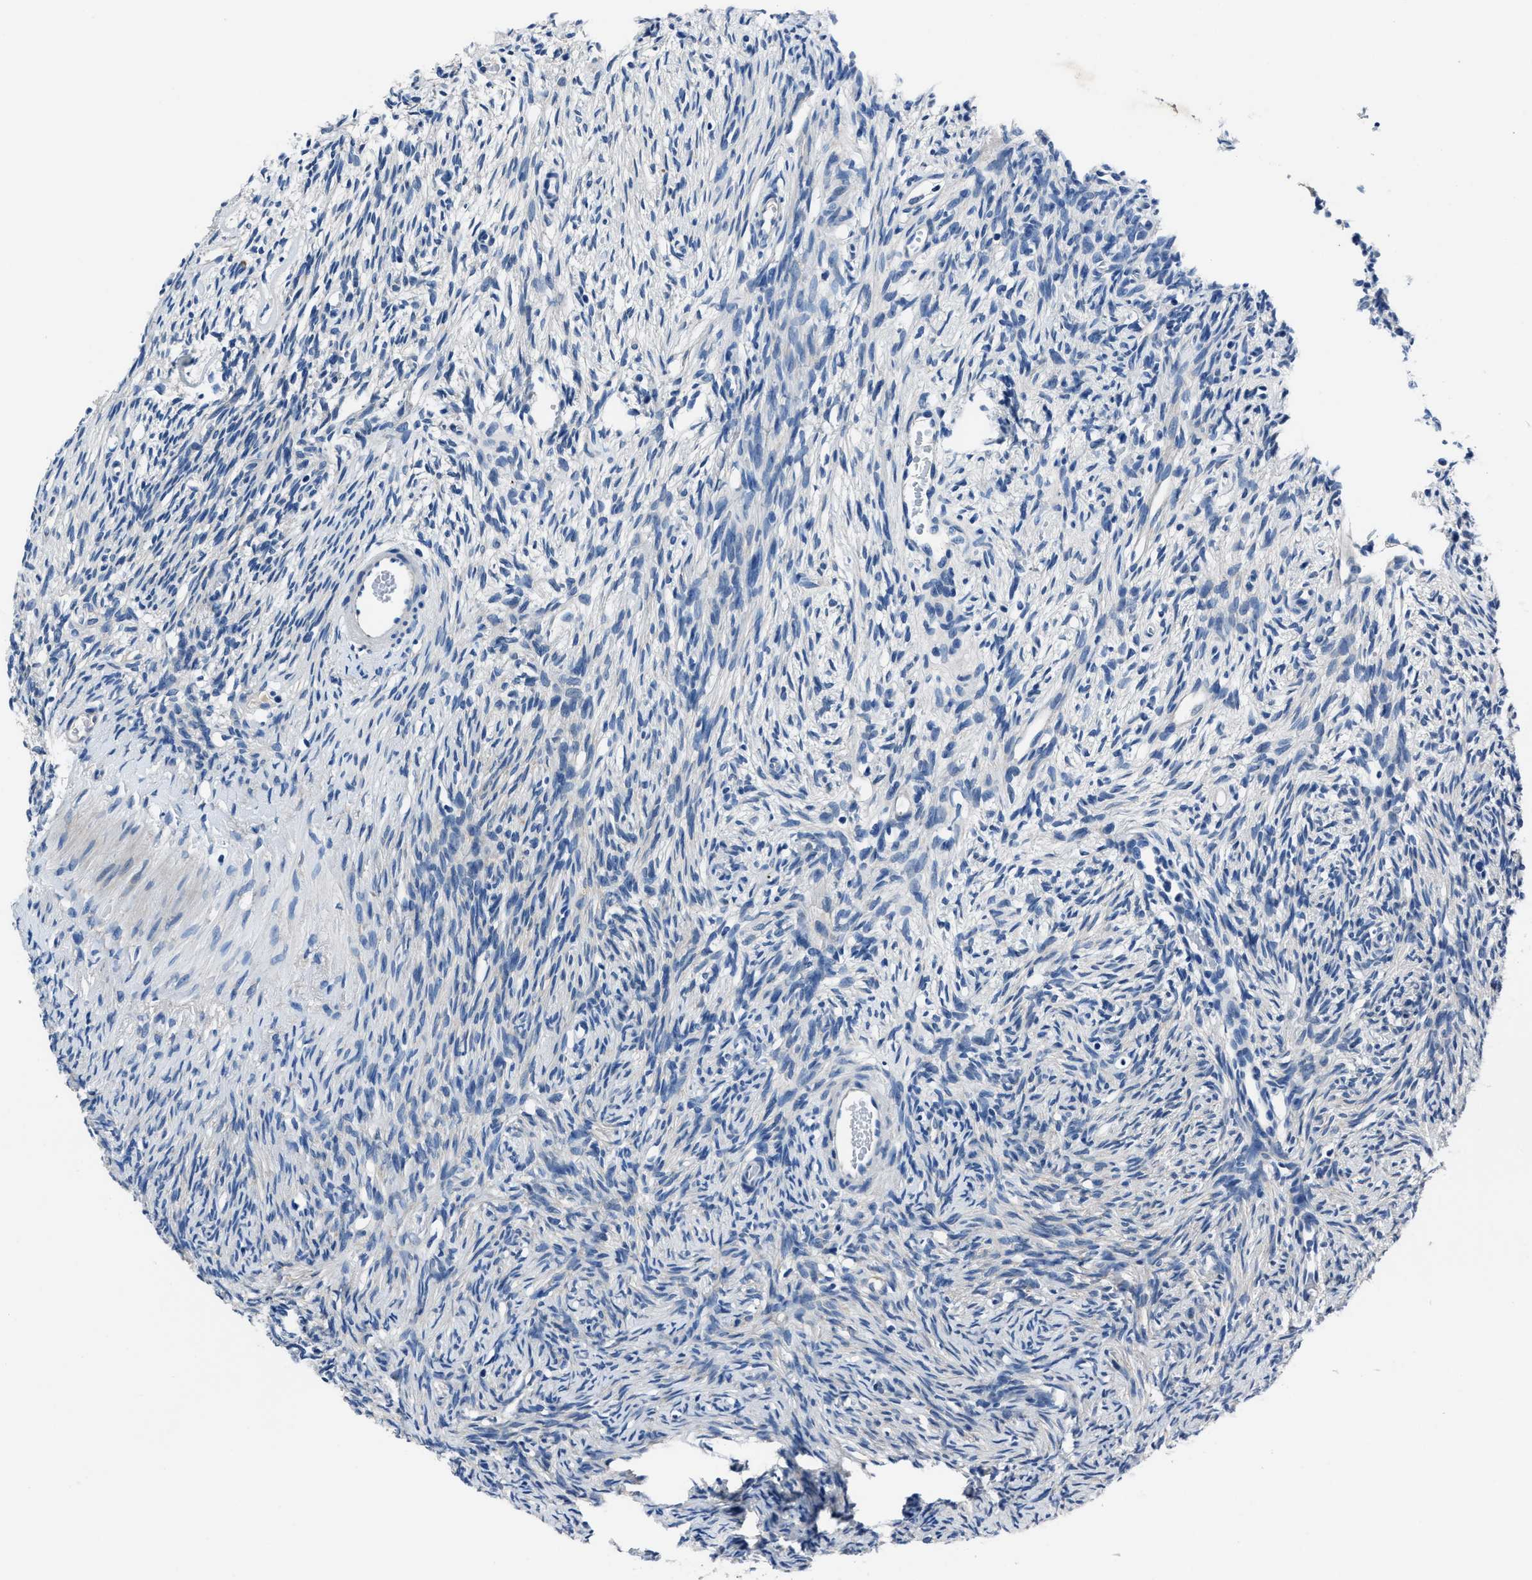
{"staining": {"intensity": "negative", "quantity": "none", "location": "none"}, "tissue": "ovary", "cell_type": "Ovarian stroma cells", "image_type": "normal", "snomed": [{"axis": "morphology", "description": "Normal tissue, NOS"}, {"axis": "topography", "description": "Ovary"}], "caption": "Benign ovary was stained to show a protein in brown. There is no significant staining in ovarian stroma cells. Nuclei are stained in blue.", "gene": "NACAD", "patient": {"sex": "female", "age": 33}}